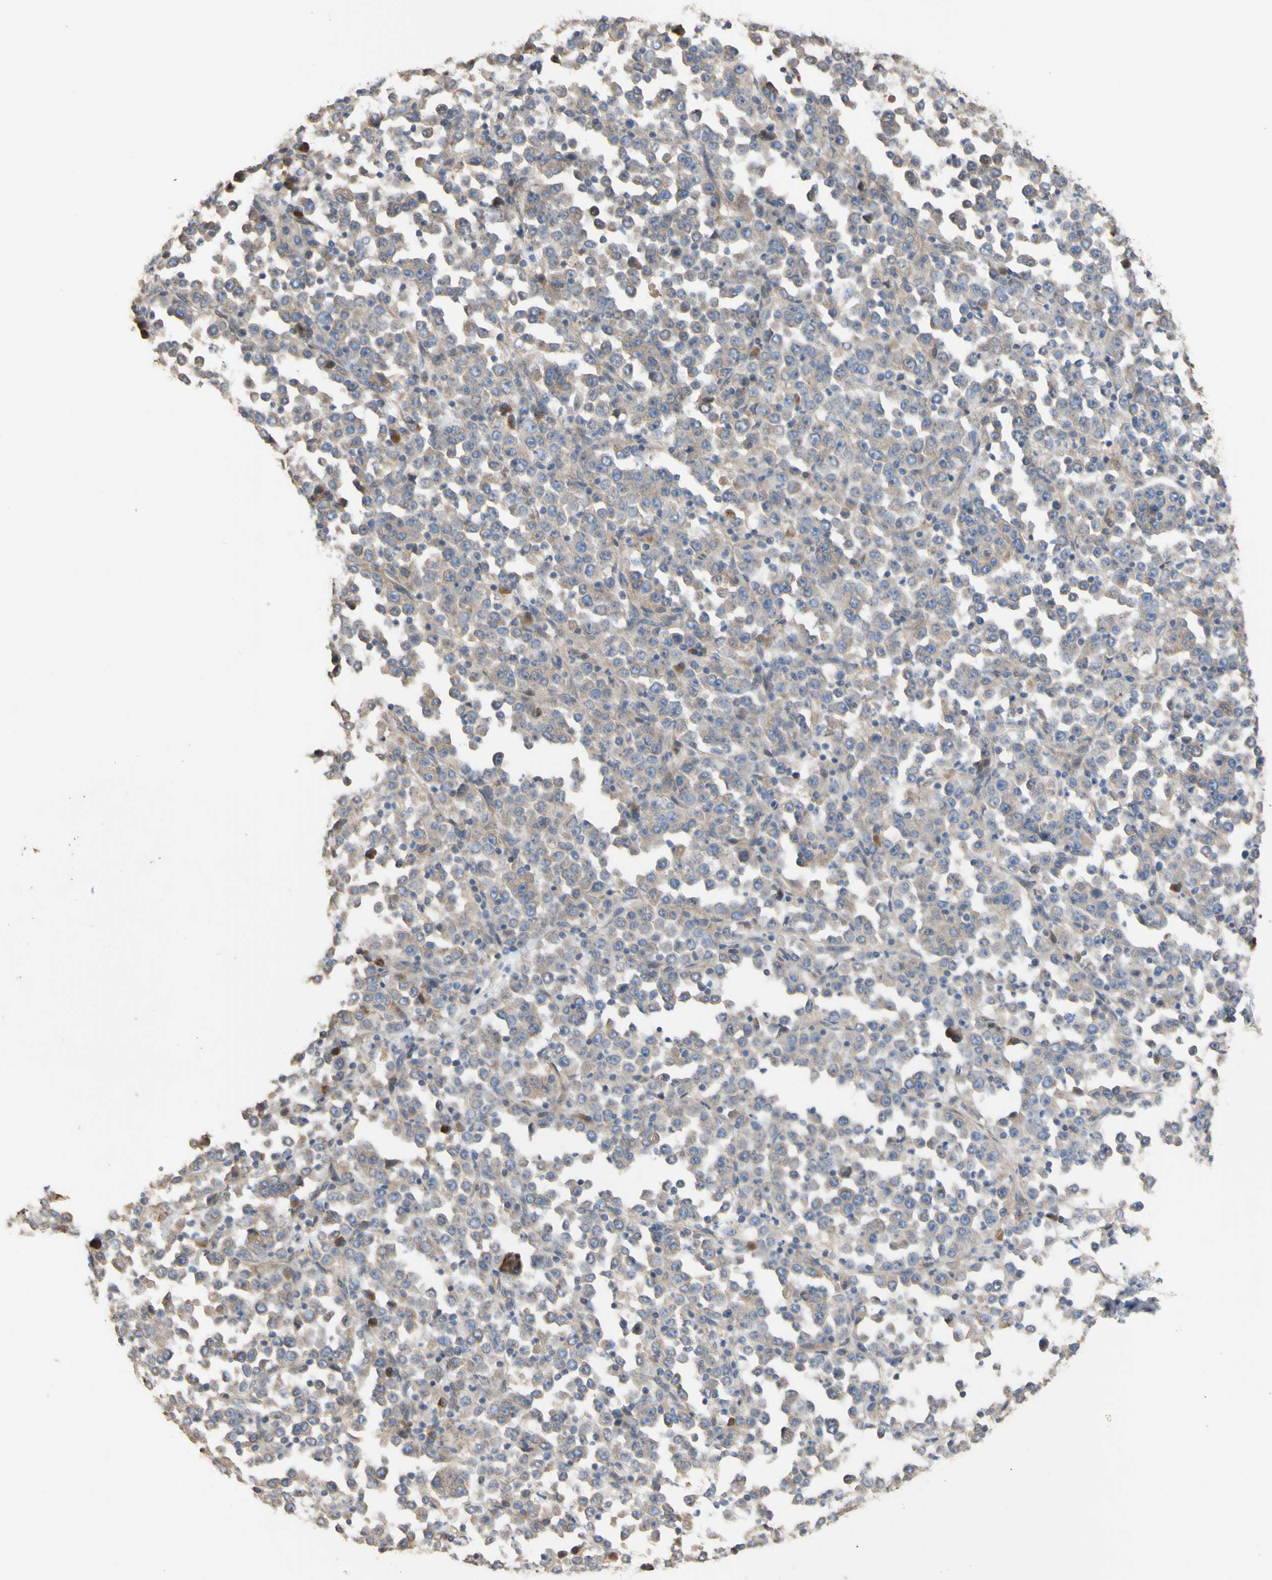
{"staining": {"intensity": "weak", "quantity": ">75%", "location": "cytoplasmic/membranous"}, "tissue": "stomach cancer", "cell_type": "Tumor cells", "image_type": "cancer", "snomed": [{"axis": "morphology", "description": "Normal tissue, NOS"}, {"axis": "morphology", "description": "Adenocarcinoma, NOS"}, {"axis": "topography", "description": "Stomach, upper"}, {"axis": "topography", "description": "Stomach"}], "caption": "DAB (3,3'-diaminobenzidine) immunohistochemical staining of stomach cancer shows weak cytoplasmic/membranous protein expression in about >75% of tumor cells. Nuclei are stained in blue.", "gene": "NECTIN3", "patient": {"sex": "male", "age": 59}}